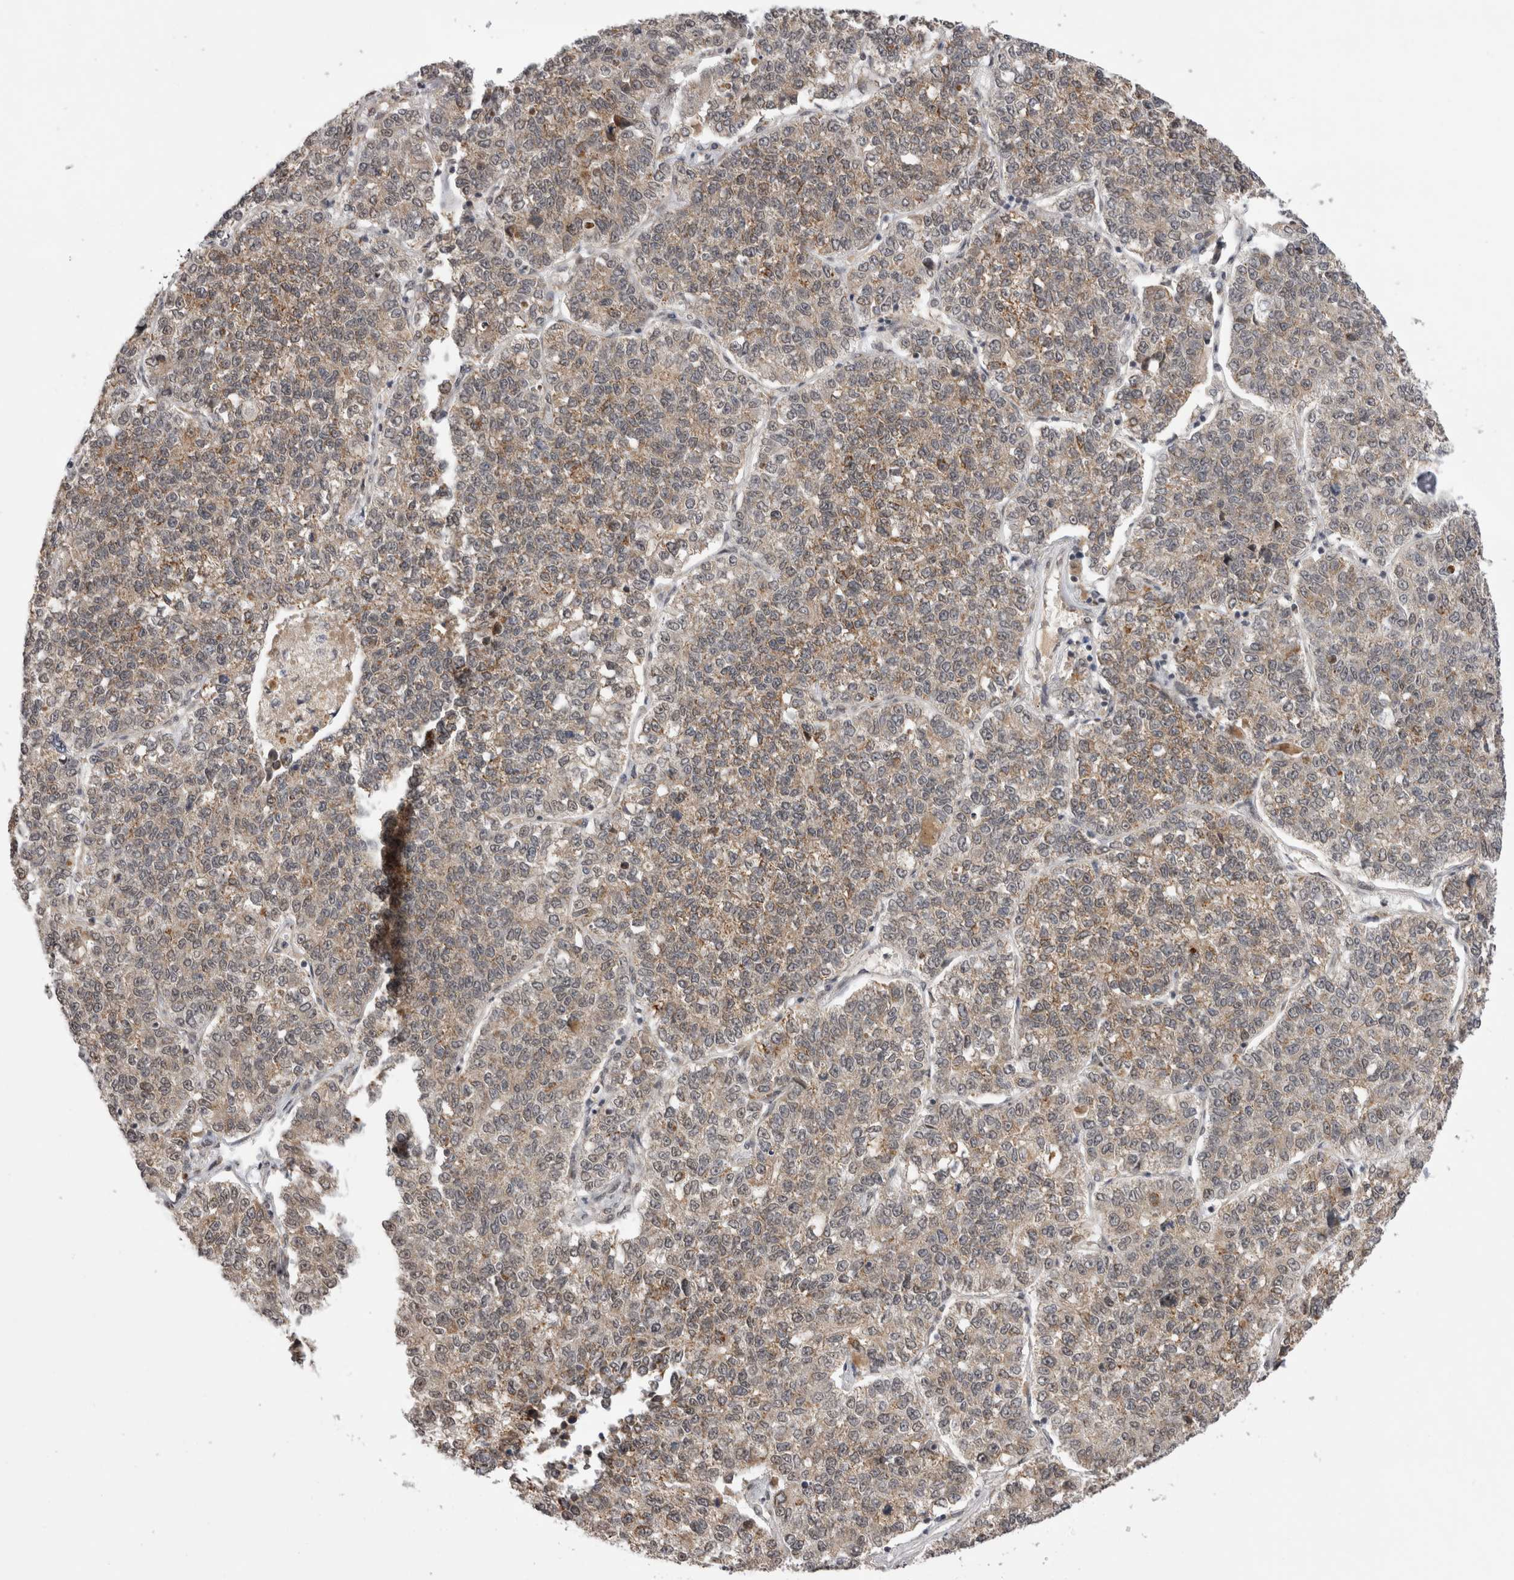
{"staining": {"intensity": "weak", "quantity": "25%-75%", "location": "cytoplasmic/membranous"}, "tissue": "lung cancer", "cell_type": "Tumor cells", "image_type": "cancer", "snomed": [{"axis": "morphology", "description": "Adenocarcinoma, NOS"}, {"axis": "topography", "description": "Lung"}], "caption": "Protein analysis of lung adenocarcinoma tissue shows weak cytoplasmic/membranous expression in about 25%-75% of tumor cells. Ihc stains the protein in brown and the nuclei are stained blue.", "gene": "TMEM65", "patient": {"sex": "male", "age": 49}}